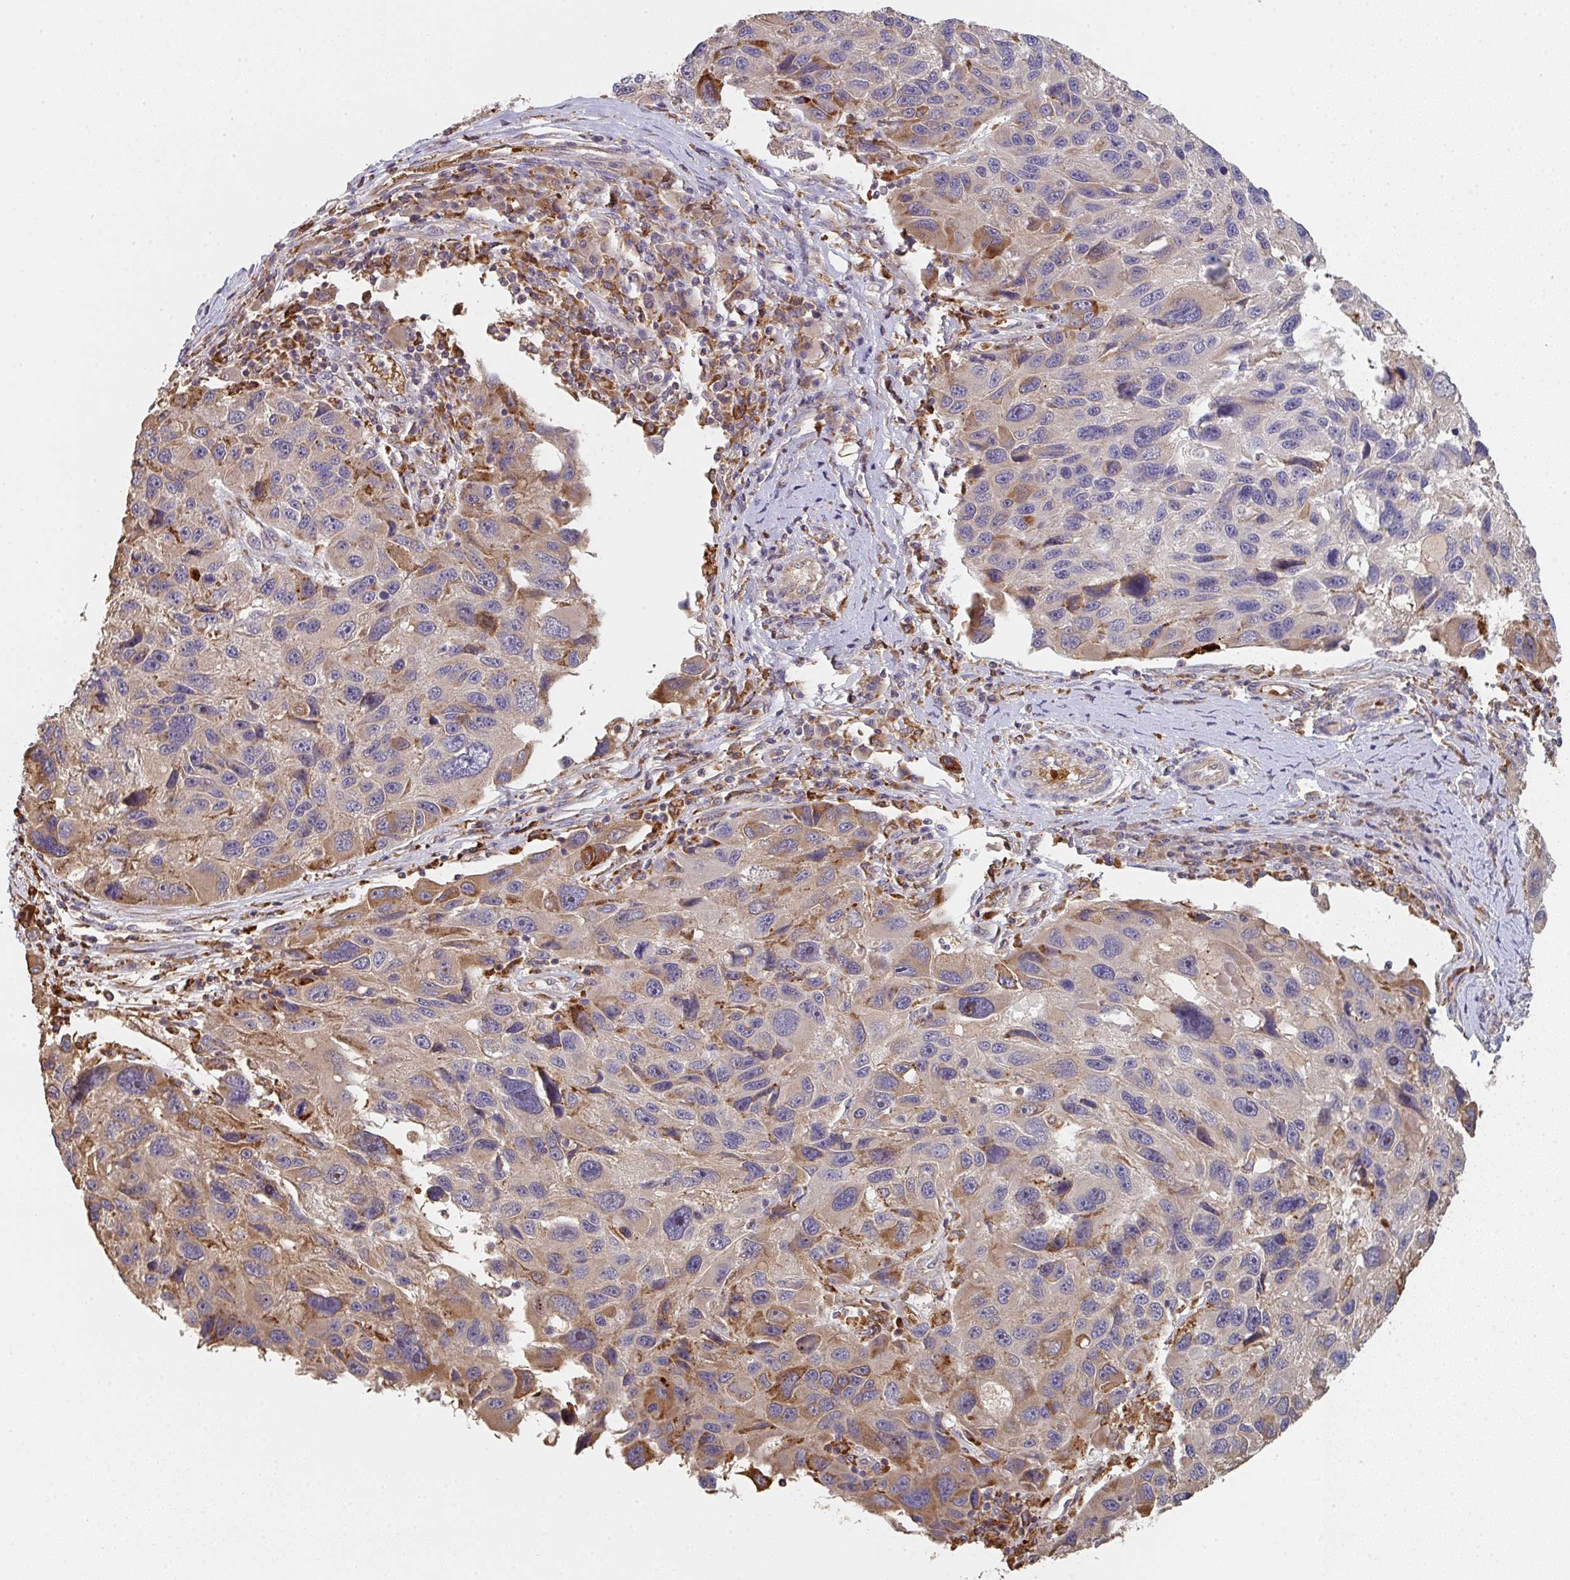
{"staining": {"intensity": "moderate", "quantity": "25%-75%", "location": "cytoplasmic/membranous"}, "tissue": "melanoma", "cell_type": "Tumor cells", "image_type": "cancer", "snomed": [{"axis": "morphology", "description": "Malignant melanoma, NOS"}, {"axis": "topography", "description": "Skin"}], "caption": "Protein staining of malignant melanoma tissue exhibits moderate cytoplasmic/membranous positivity in about 25%-75% of tumor cells. (DAB IHC, brown staining for protein, blue staining for nuclei).", "gene": "POLG", "patient": {"sex": "male", "age": 53}}